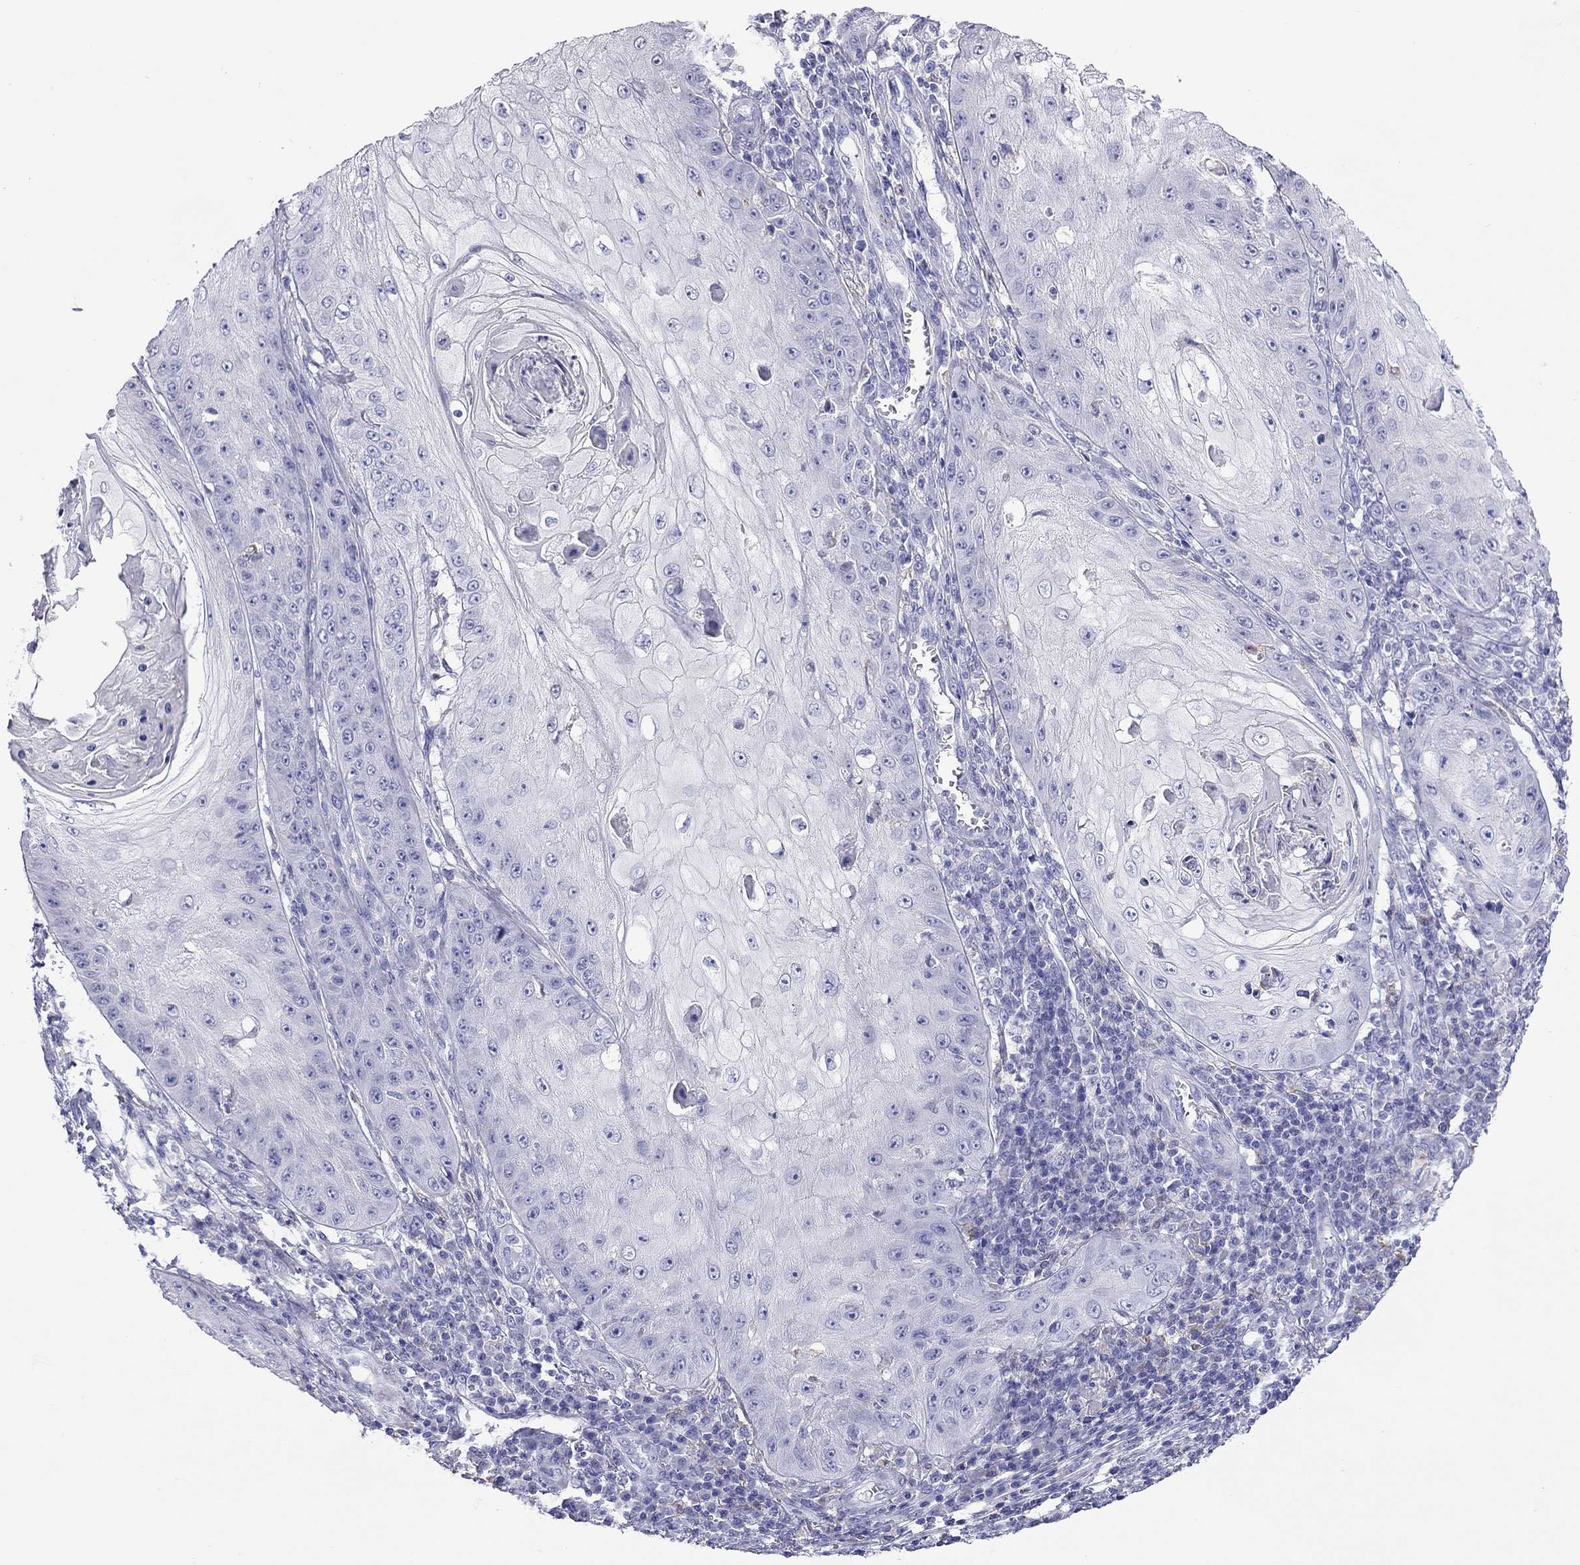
{"staining": {"intensity": "negative", "quantity": "none", "location": "none"}, "tissue": "skin cancer", "cell_type": "Tumor cells", "image_type": "cancer", "snomed": [{"axis": "morphology", "description": "Squamous cell carcinoma, NOS"}, {"axis": "topography", "description": "Skin"}], "caption": "This is a photomicrograph of IHC staining of squamous cell carcinoma (skin), which shows no positivity in tumor cells.", "gene": "SLC46A2", "patient": {"sex": "male", "age": 70}}